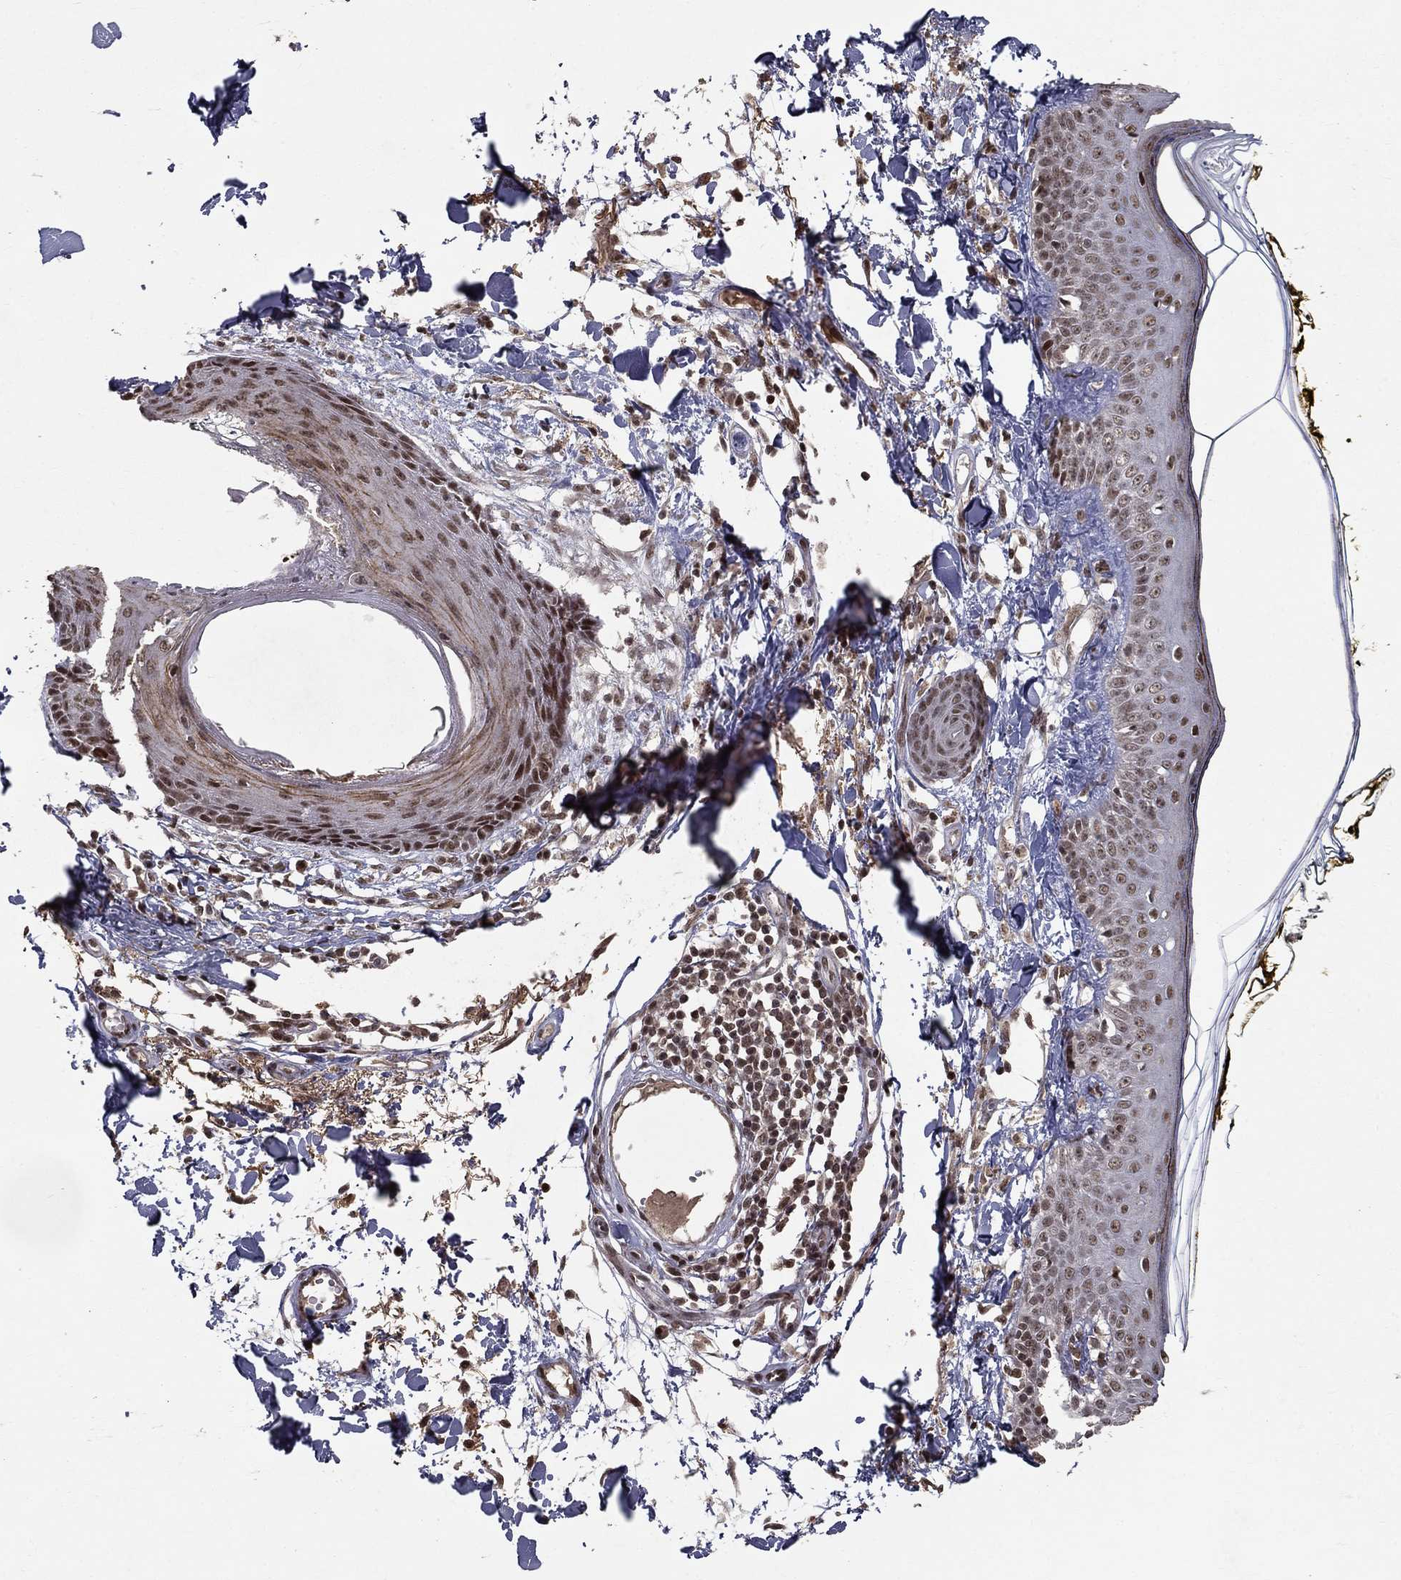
{"staining": {"intensity": "negative", "quantity": "none", "location": "none"}, "tissue": "skin", "cell_type": "Fibroblasts", "image_type": "normal", "snomed": [{"axis": "morphology", "description": "Normal tissue, NOS"}, {"axis": "topography", "description": "Skin"}], "caption": "Immunohistochemical staining of benign human skin exhibits no significant expression in fibroblasts. The staining was performed using DAB to visualize the protein expression in brown, while the nuclei were stained in blue with hematoxylin (Magnification: 20x).", "gene": "CDCA7L", "patient": {"sex": "male", "age": 76}}